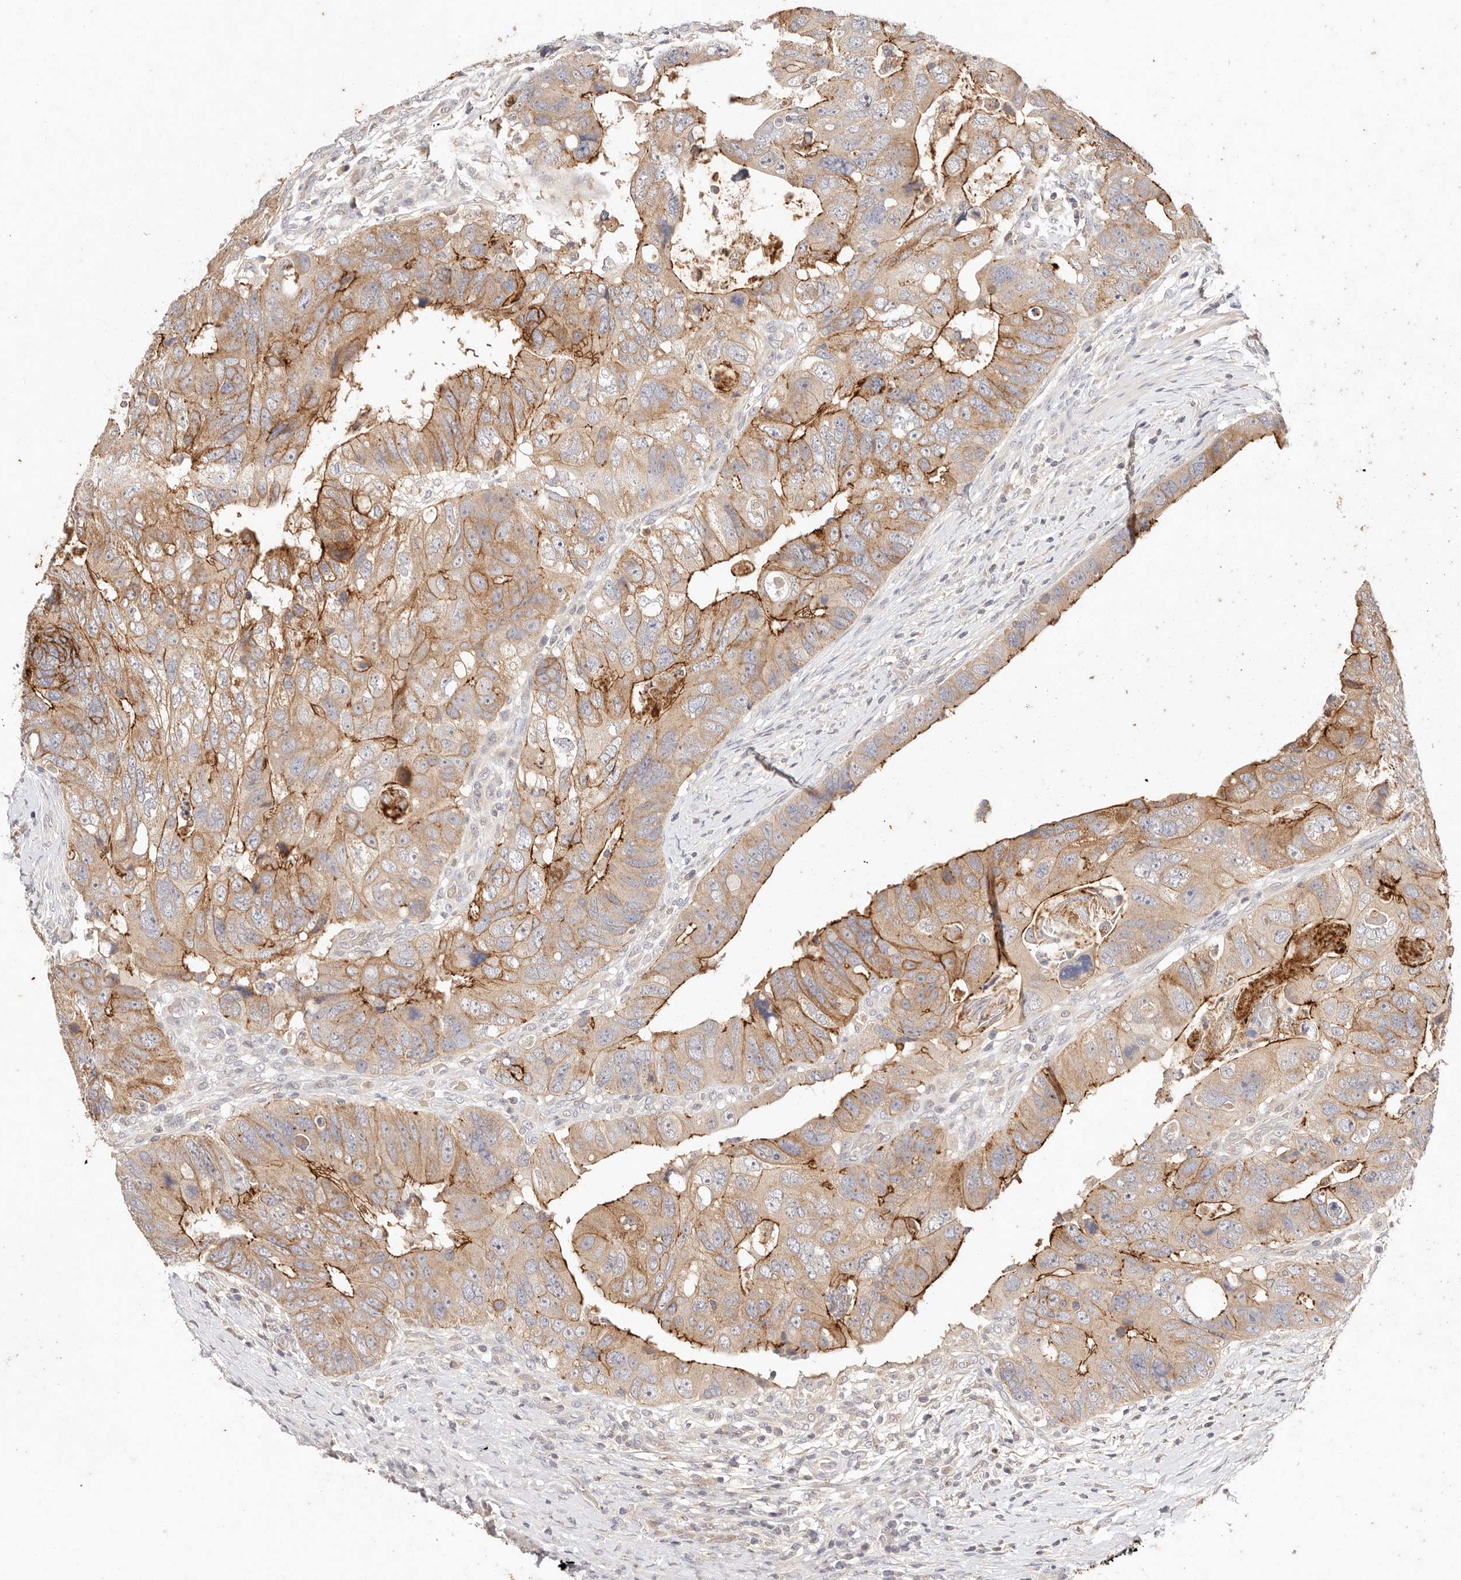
{"staining": {"intensity": "strong", "quantity": "25%-75%", "location": "cytoplasmic/membranous"}, "tissue": "colorectal cancer", "cell_type": "Tumor cells", "image_type": "cancer", "snomed": [{"axis": "morphology", "description": "Adenocarcinoma, NOS"}, {"axis": "topography", "description": "Rectum"}], "caption": "A micrograph of human colorectal cancer stained for a protein reveals strong cytoplasmic/membranous brown staining in tumor cells.", "gene": "CXADR", "patient": {"sex": "male", "age": 59}}